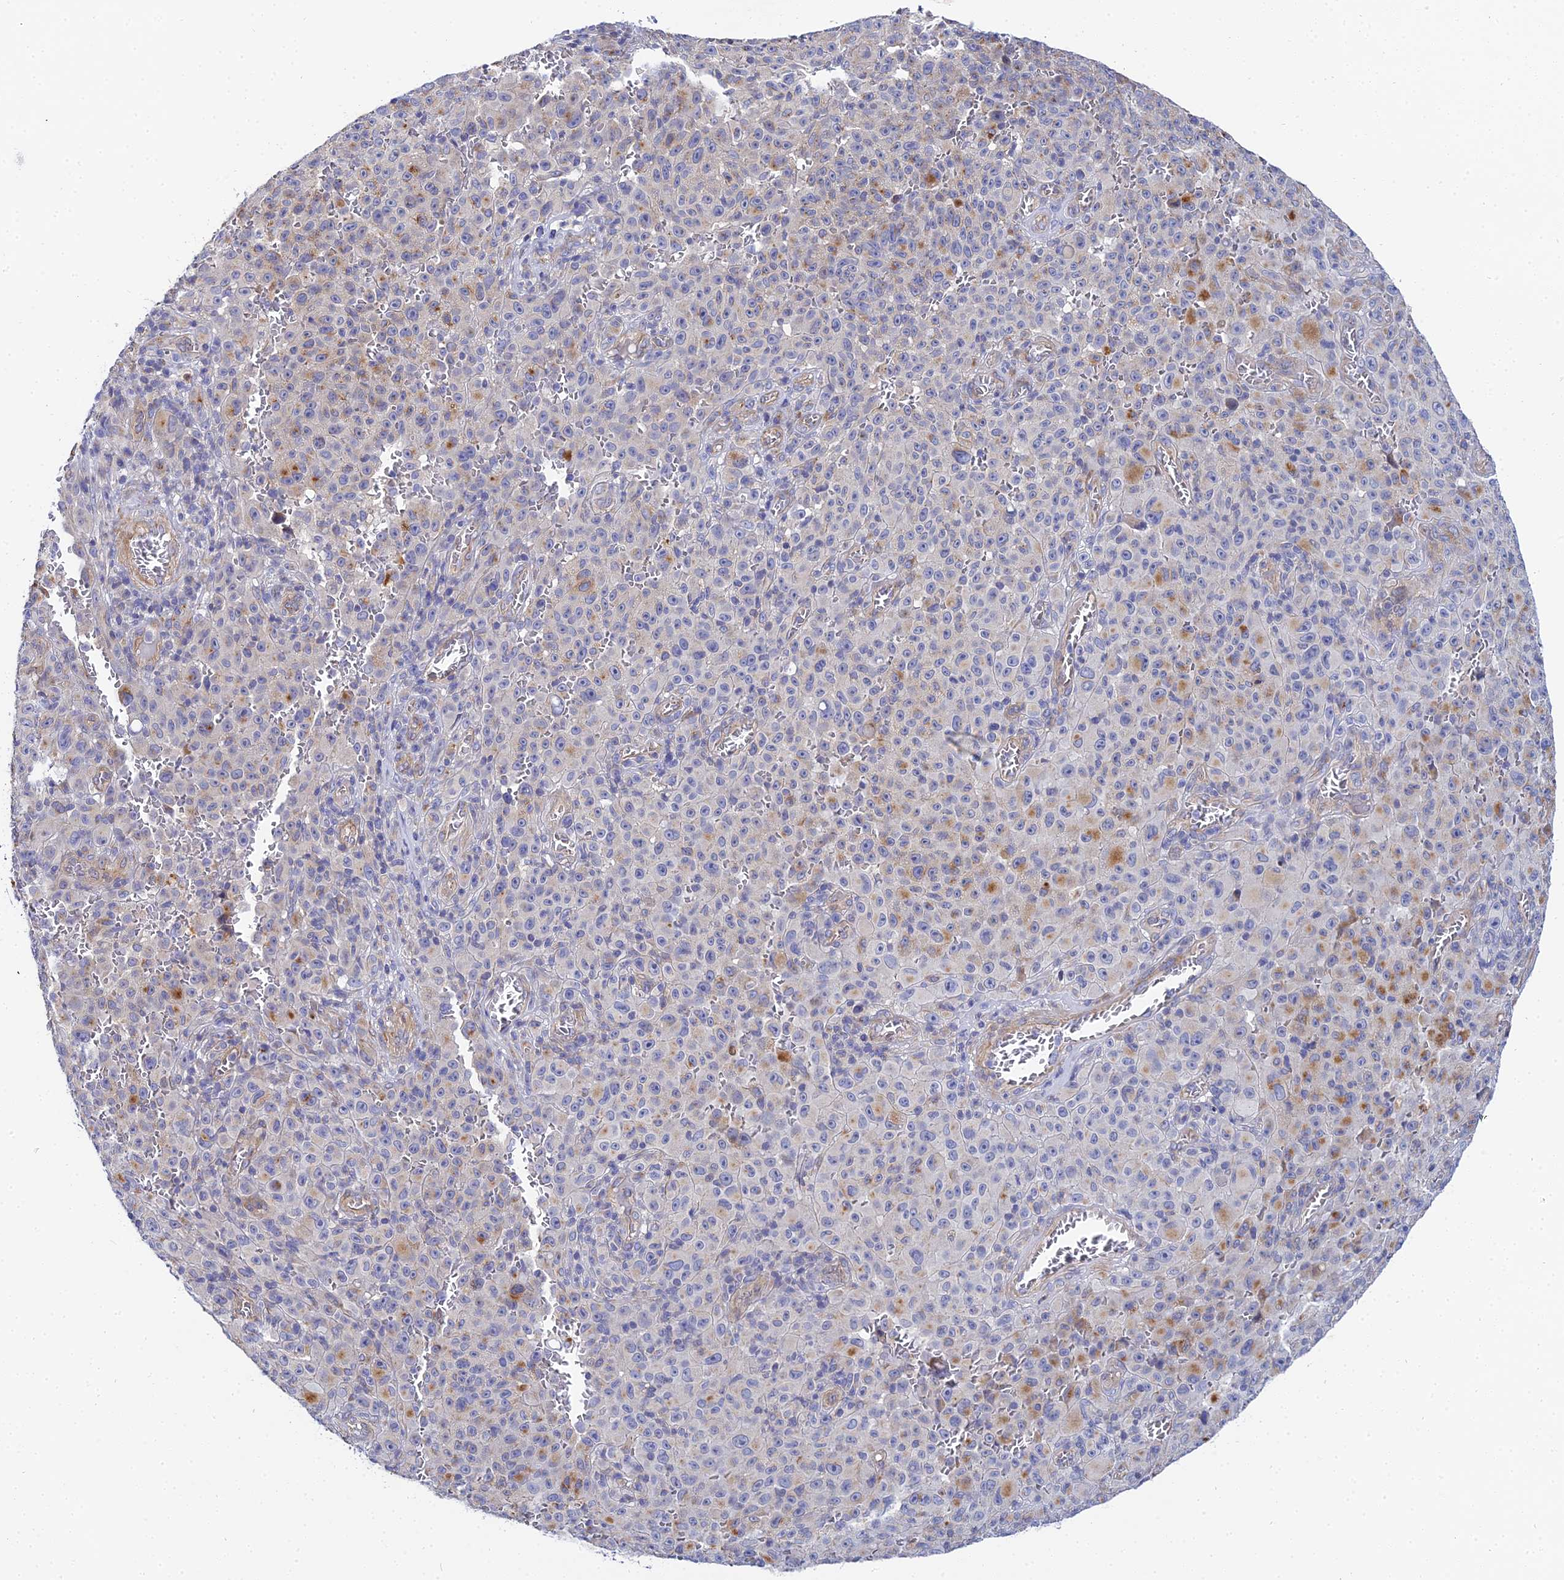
{"staining": {"intensity": "moderate", "quantity": "<25%", "location": "cytoplasmic/membranous"}, "tissue": "melanoma", "cell_type": "Tumor cells", "image_type": "cancer", "snomed": [{"axis": "morphology", "description": "Malignant melanoma, NOS"}, {"axis": "topography", "description": "Skin"}], "caption": "Immunohistochemical staining of human malignant melanoma reveals low levels of moderate cytoplasmic/membranous staining in about <25% of tumor cells.", "gene": "APOBEC3H", "patient": {"sex": "female", "age": 82}}